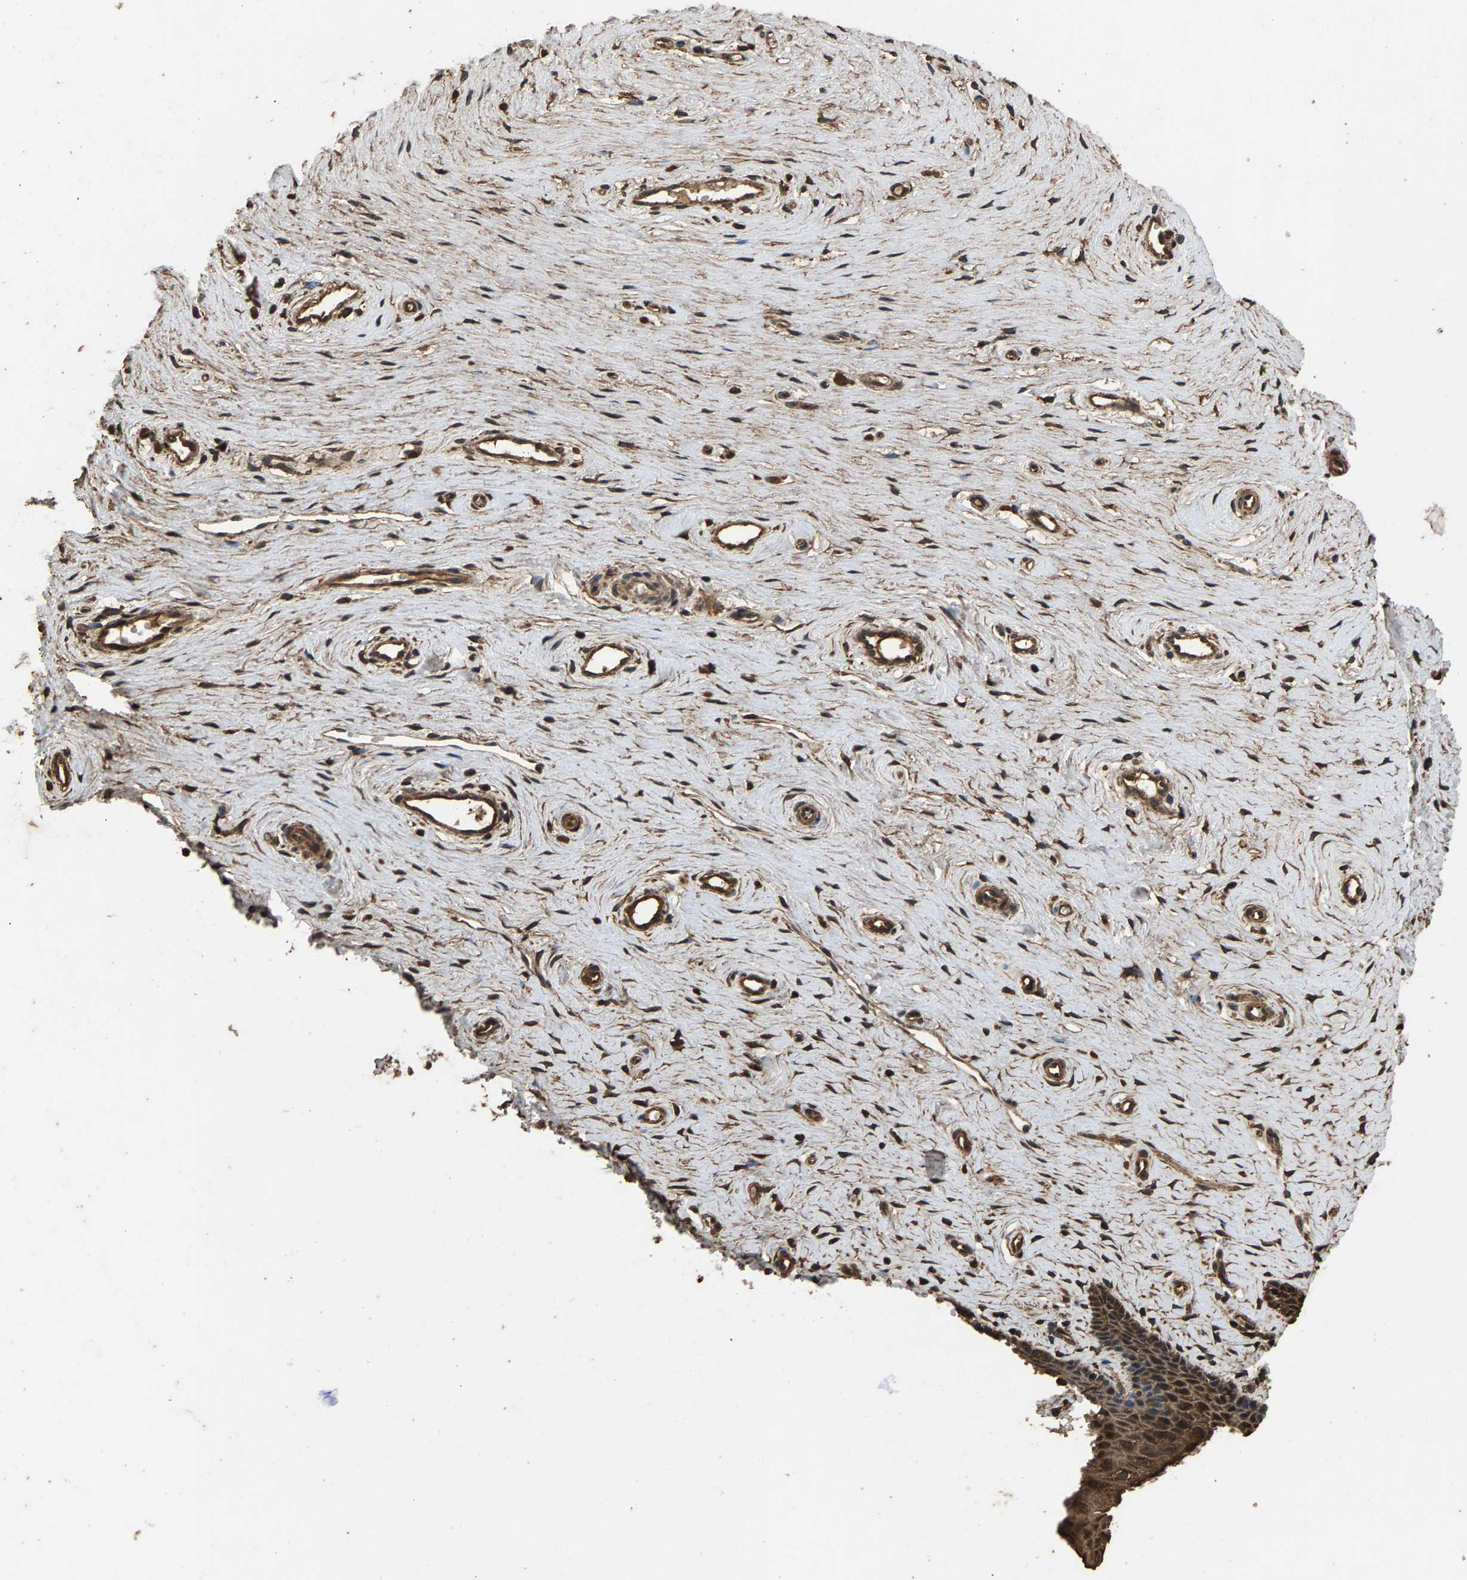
{"staining": {"intensity": "moderate", "quantity": ">75%", "location": "cytoplasmic/membranous"}, "tissue": "cervix", "cell_type": "Squamous epithelial cells", "image_type": "normal", "snomed": [{"axis": "morphology", "description": "Normal tissue, NOS"}, {"axis": "topography", "description": "Cervix"}], "caption": "A histopathology image showing moderate cytoplasmic/membranous staining in approximately >75% of squamous epithelial cells in unremarkable cervix, as visualized by brown immunohistochemical staining.", "gene": "MRPL27", "patient": {"sex": "female", "age": 39}}